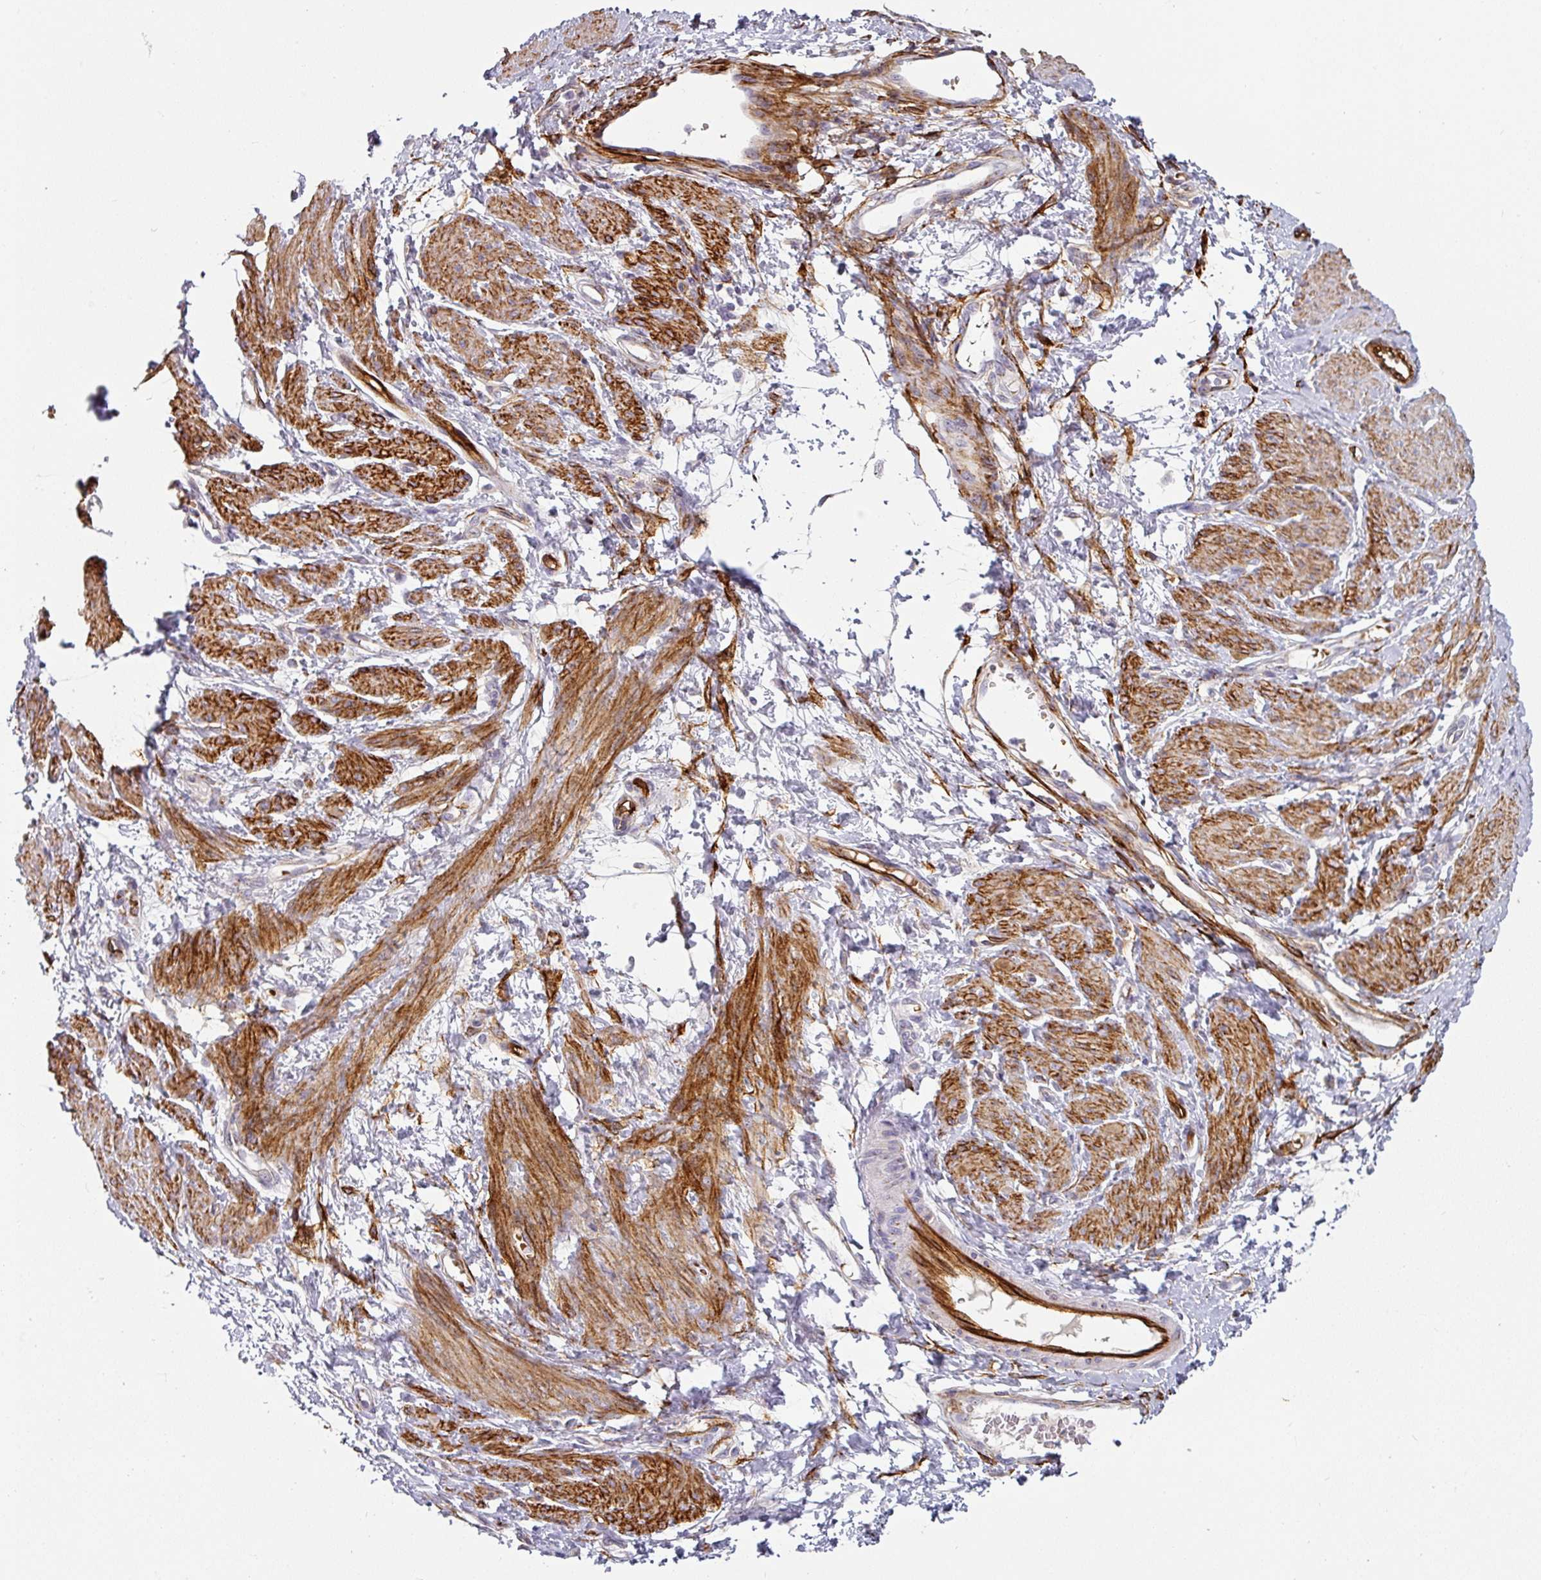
{"staining": {"intensity": "strong", "quantity": "25%-75%", "location": "cytoplasmic/membranous"}, "tissue": "smooth muscle", "cell_type": "Smooth muscle cells", "image_type": "normal", "snomed": [{"axis": "morphology", "description": "Normal tissue, NOS"}, {"axis": "topography", "description": "Smooth muscle"}, {"axis": "topography", "description": "Uterus"}], "caption": "This is a micrograph of immunohistochemistry (IHC) staining of normal smooth muscle, which shows strong expression in the cytoplasmic/membranous of smooth muscle cells.", "gene": "PRODH2", "patient": {"sex": "female", "age": 39}}